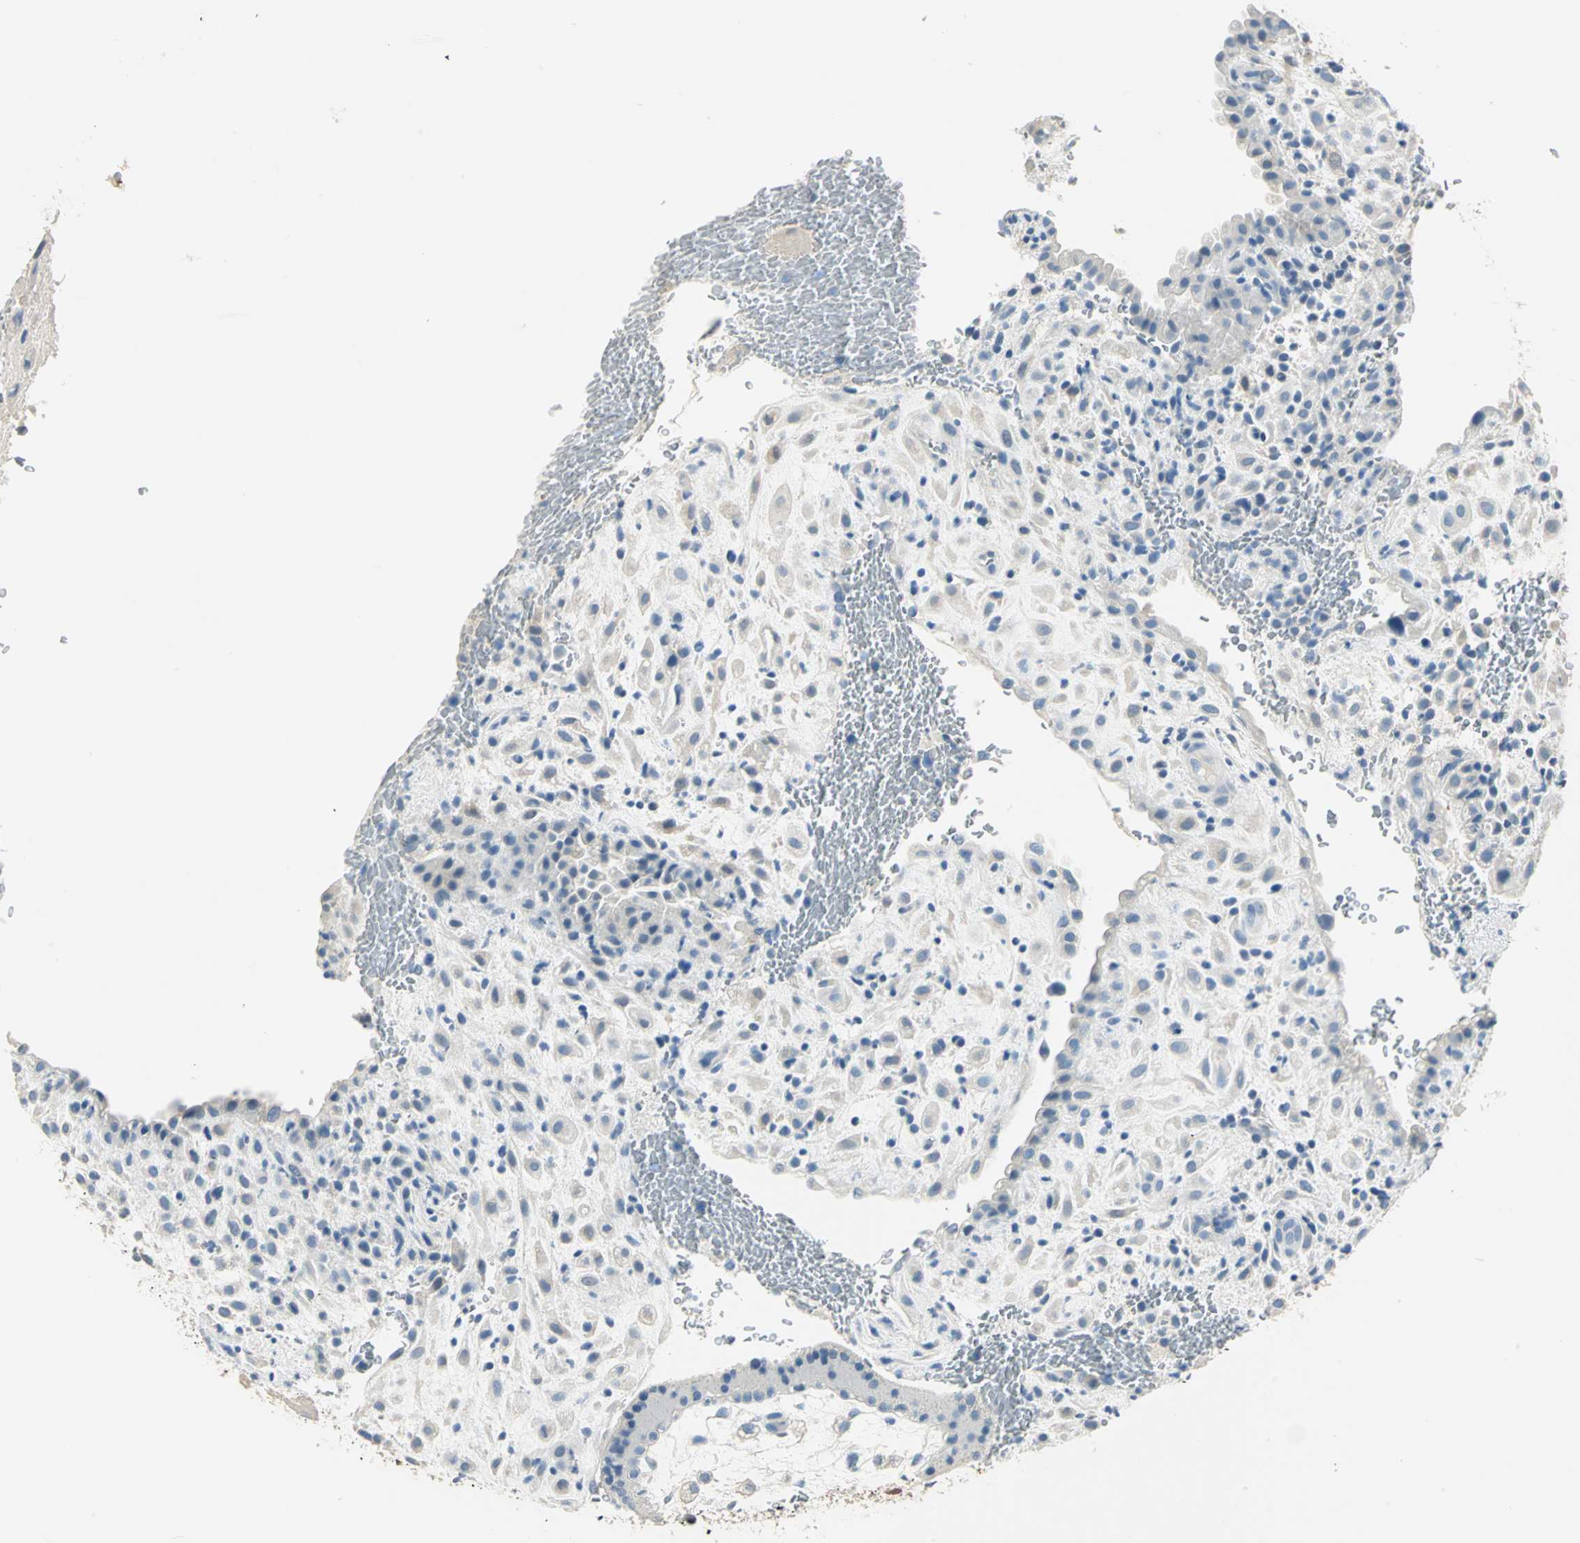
{"staining": {"intensity": "negative", "quantity": "none", "location": "none"}, "tissue": "placenta", "cell_type": "Decidual cells", "image_type": "normal", "snomed": [{"axis": "morphology", "description": "Normal tissue, NOS"}, {"axis": "topography", "description": "Placenta"}], "caption": "IHC of normal human placenta reveals no positivity in decidual cells.", "gene": "UCHL1", "patient": {"sex": "female", "age": 35}}